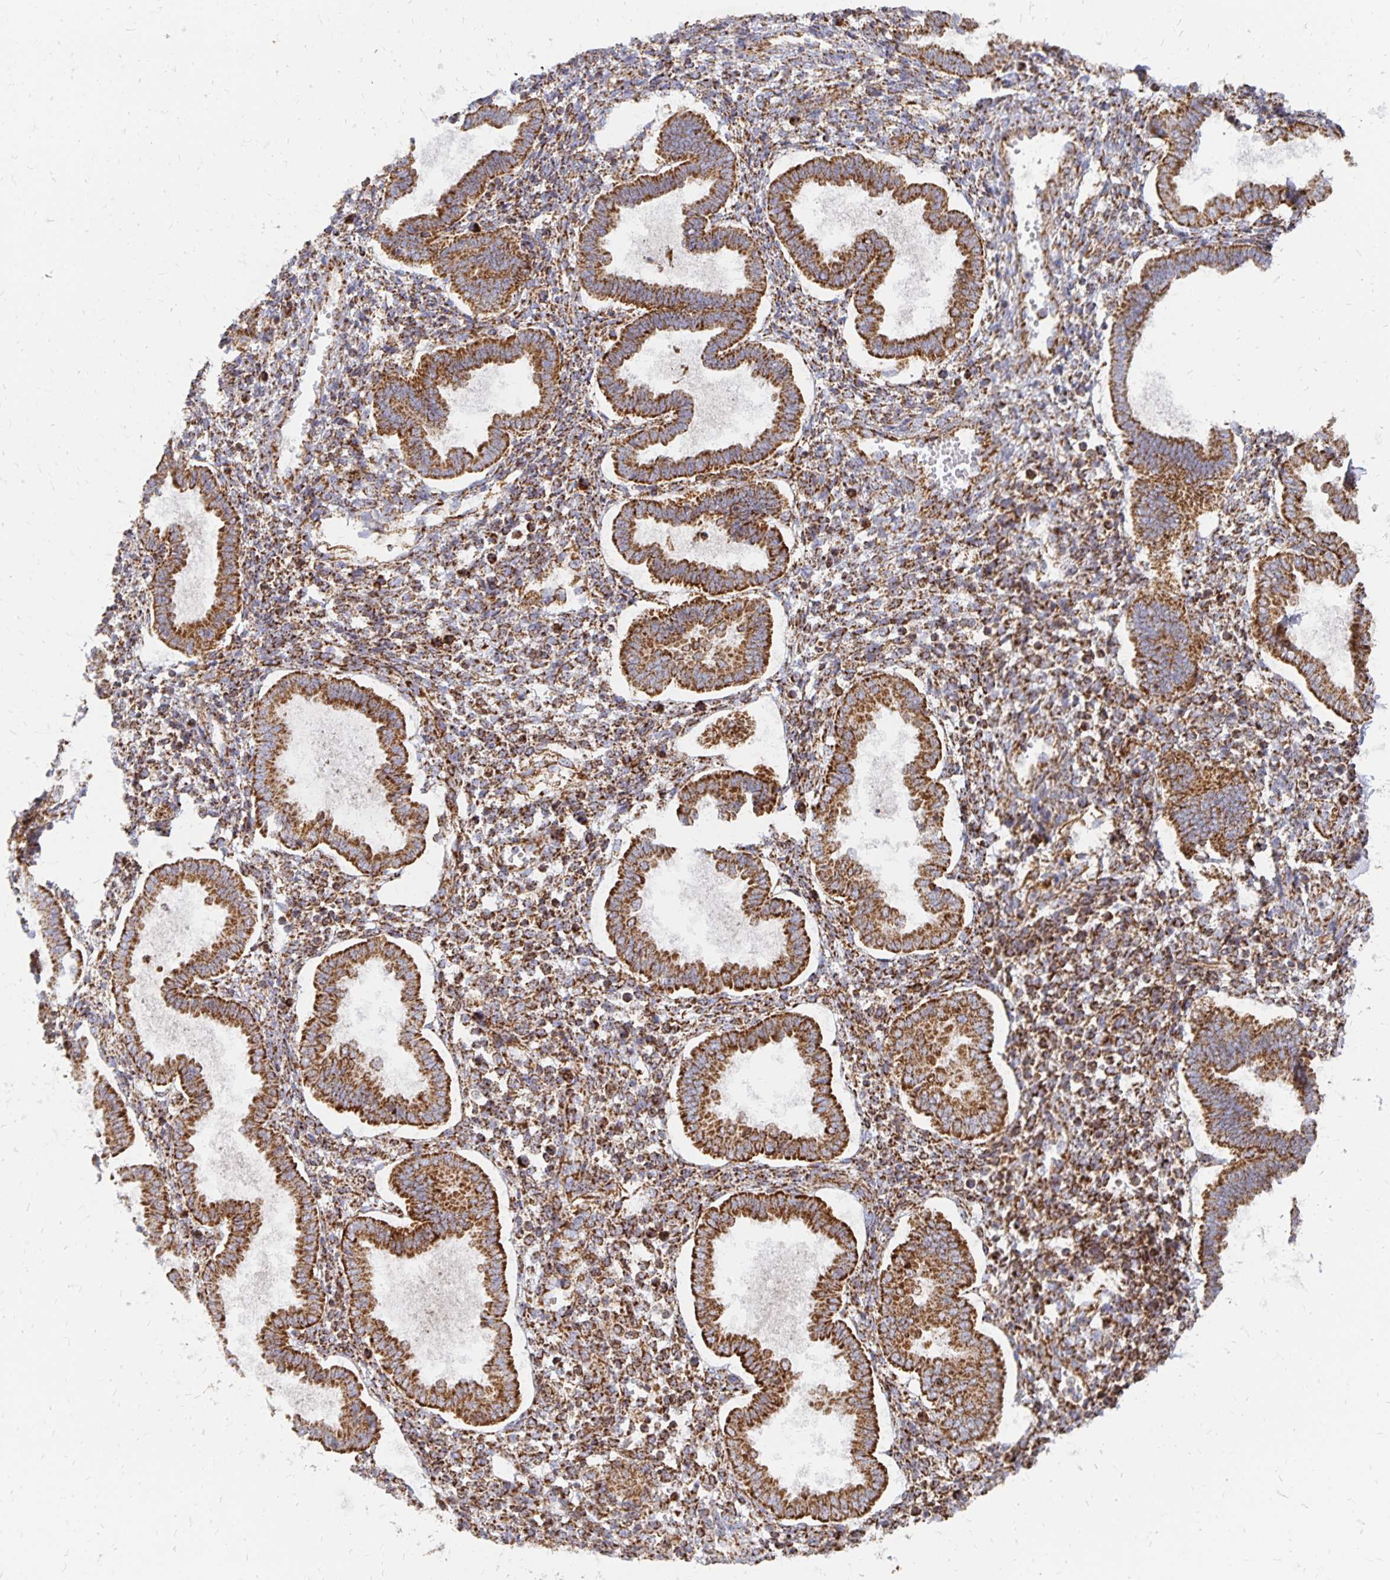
{"staining": {"intensity": "strong", "quantity": "25%-75%", "location": "cytoplasmic/membranous"}, "tissue": "endometrium", "cell_type": "Cells in endometrial stroma", "image_type": "normal", "snomed": [{"axis": "morphology", "description": "Normal tissue, NOS"}, {"axis": "topography", "description": "Endometrium"}], "caption": "A brown stain labels strong cytoplasmic/membranous expression of a protein in cells in endometrial stroma of benign human endometrium. (brown staining indicates protein expression, while blue staining denotes nuclei).", "gene": "STOML2", "patient": {"sex": "female", "age": 24}}